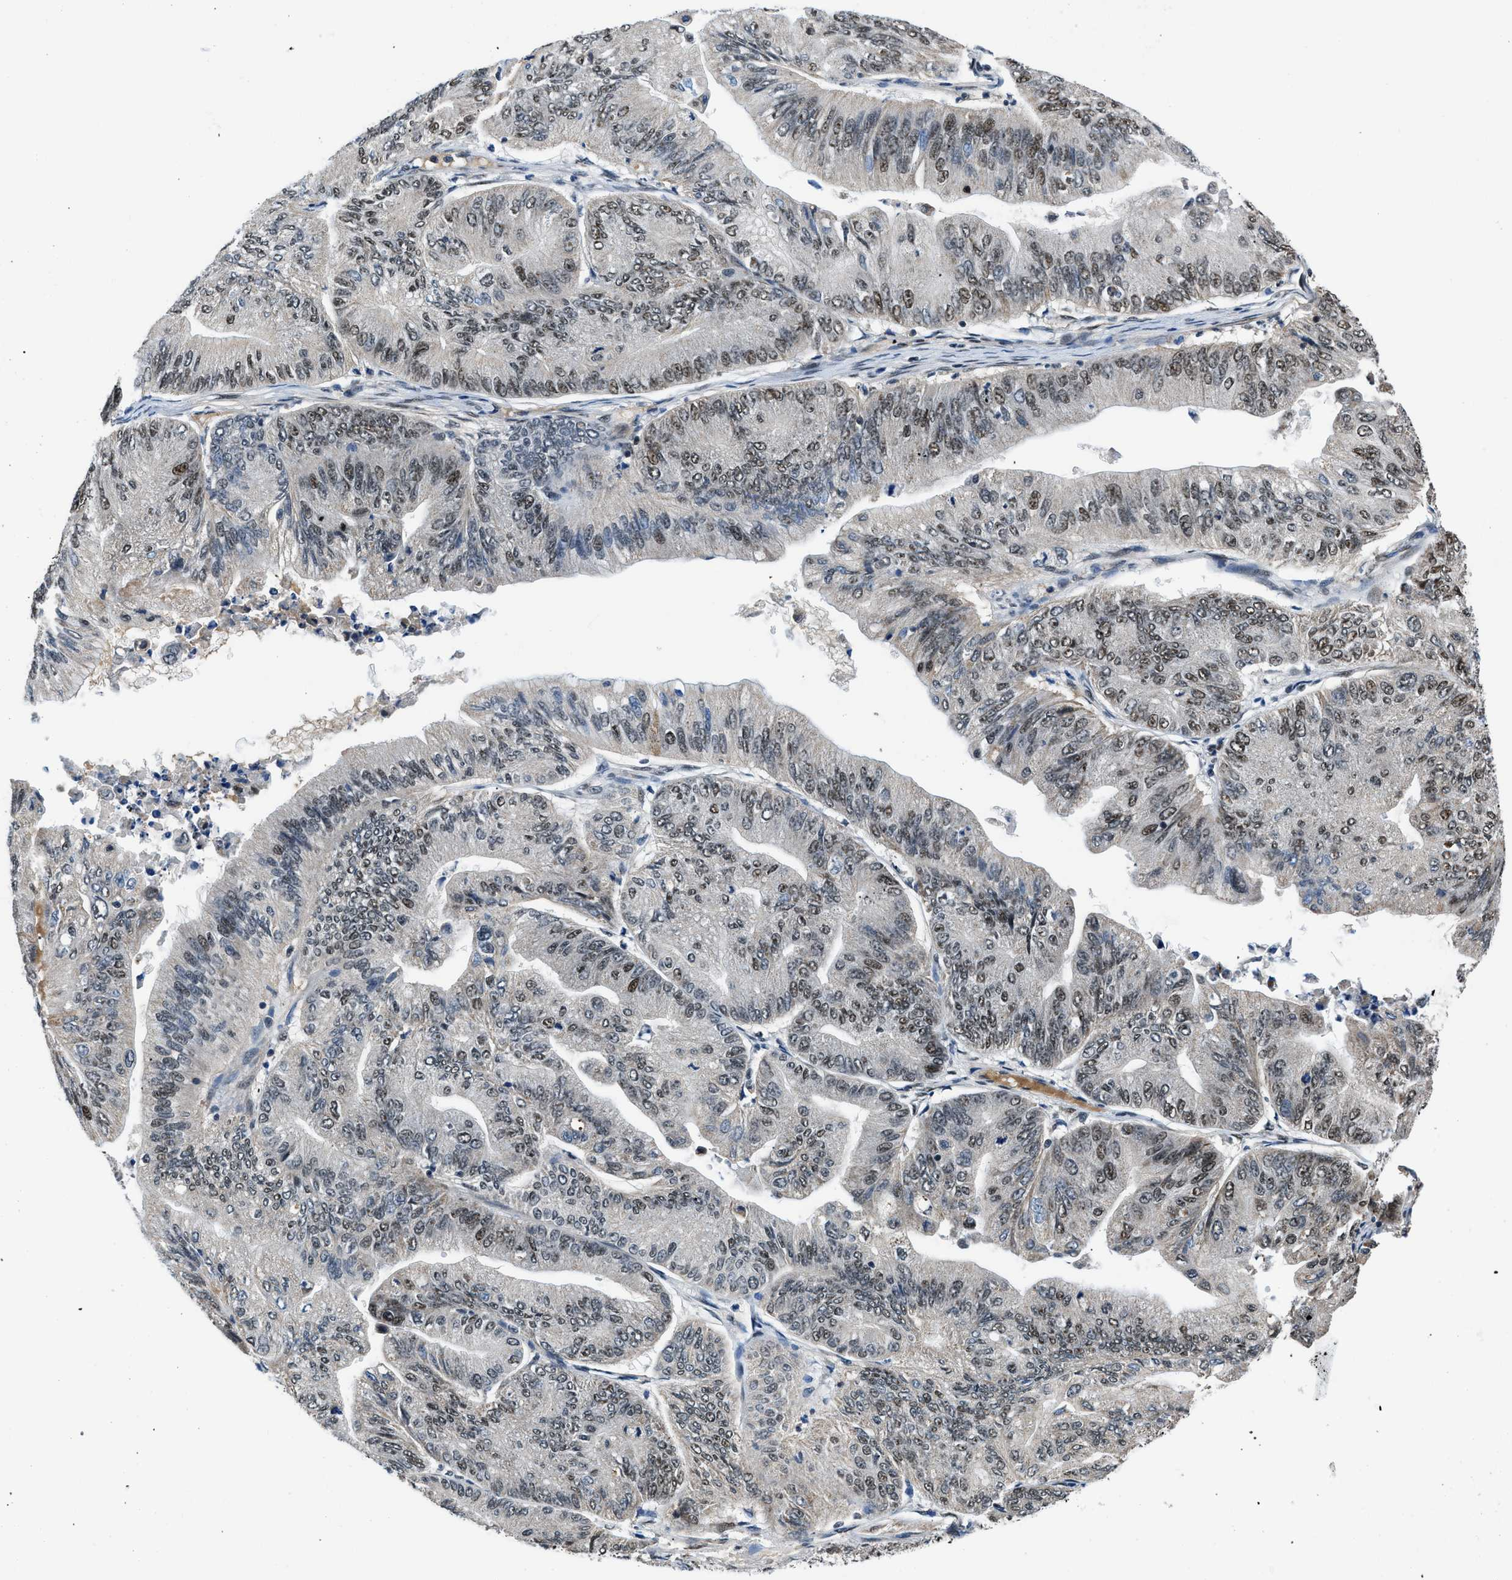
{"staining": {"intensity": "moderate", "quantity": ">75%", "location": "nuclear"}, "tissue": "ovarian cancer", "cell_type": "Tumor cells", "image_type": "cancer", "snomed": [{"axis": "morphology", "description": "Cystadenocarcinoma, mucinous, NOS"}, {"axis": "topography", "description": "Ovary"}], "caption": "Moderate nuclear staining for a protein is present in about >75% of tumor cells of ovarian cancer (mucinous cystadenocarcinoma) using immunohistochemistry (IHC).", "gene": "KDM3B", "patient": {"sex": "female", "age": 61}}